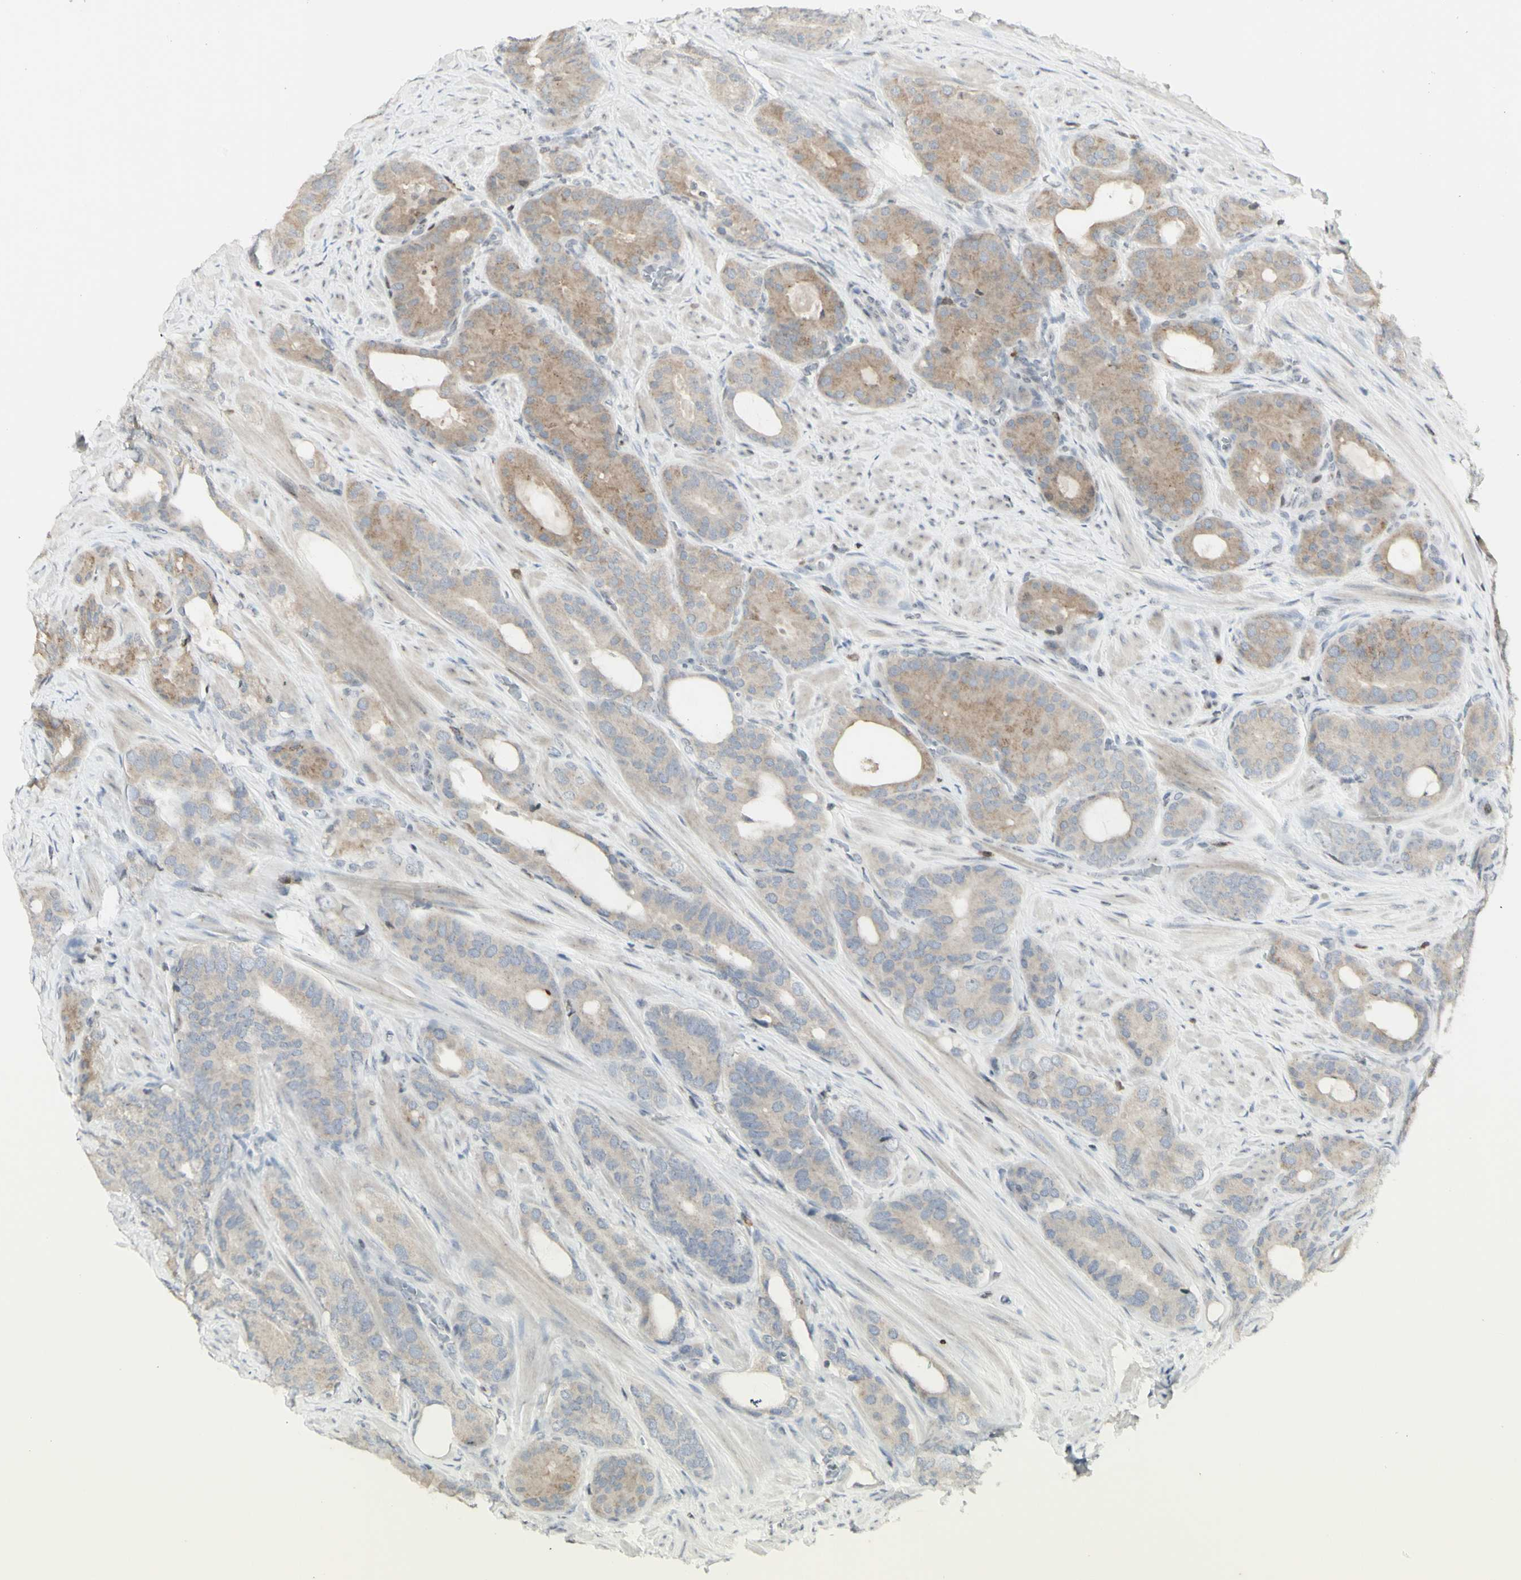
{"staining": {"intensity": "weak", "quantity": ">75%", "location": "cytoplasmic/membranous"}, "tissue": "prostate cancer", "cell_type": "Tumor cells", "image_type": "cancer", "snomed": [{"axis": "morphology", "description": "Adenocarcinoma, Low grade"}, {"axis": "topography", "description": "Prostate"}], "caption": "IHC of prostate adenocarcinoma (low-grade) displays low levels of weak cytoplasmic/membranous expression in approximately >75% of tumor cells.", "gene": "MUC5AC", "patient": {"sex": "male", "age": 63}}